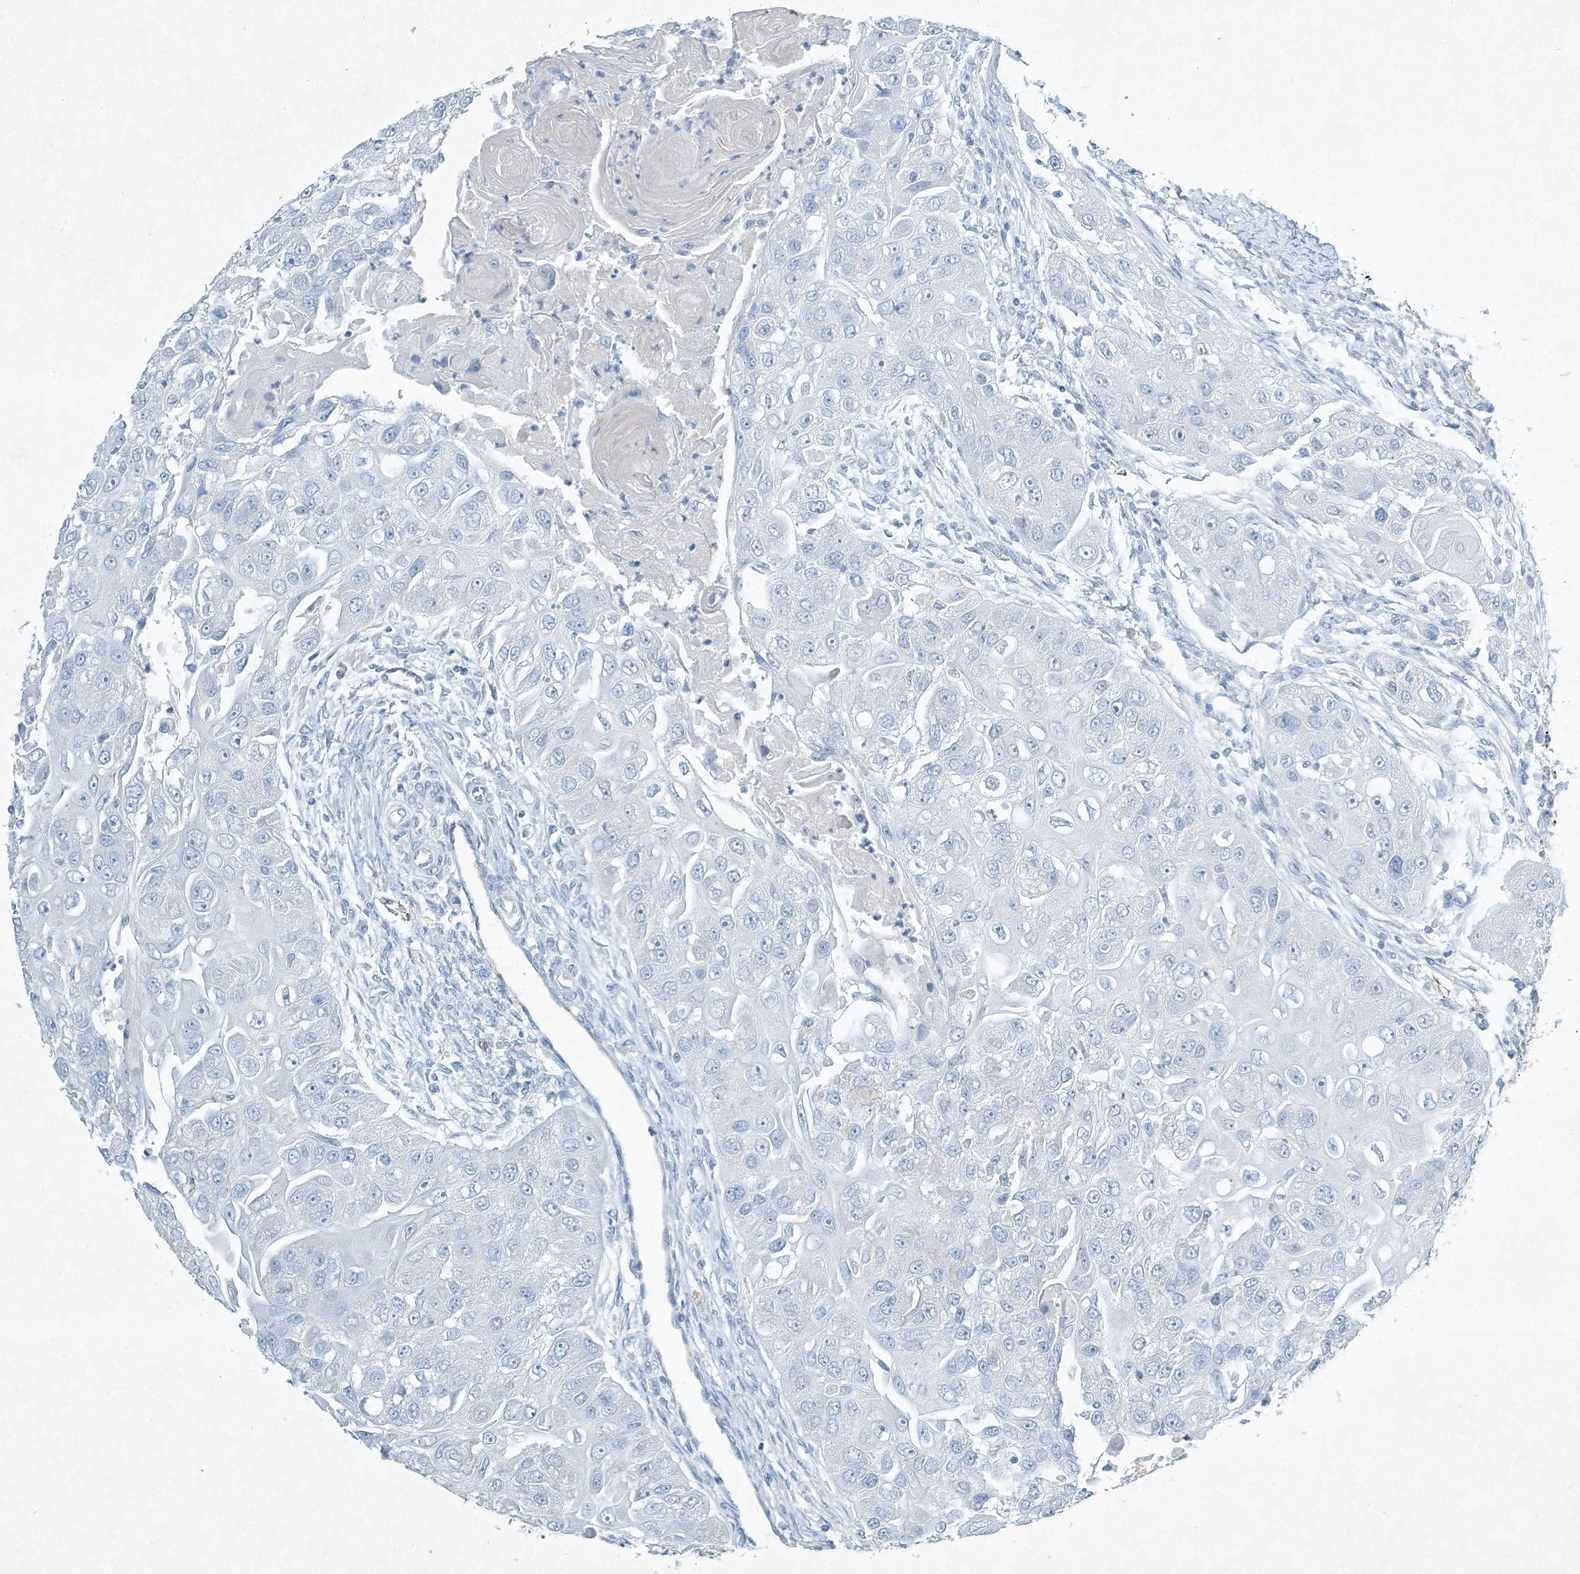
{"staining": {"intensity": "negative", "quantity": "none", "location": "none"}, "tissue": "head and neck cancer", "cell_type": "Tumor cells", "image_type": "cancer", "snomed": [{"axis": "morphology", "description": "Normal tissue, NOS"}, {"axis": "morphology", "description": "Squamous cell carcinoma, NOS"}, {"axis": "topography", "description": "Skeletal muscle"}, {"axis": "topography", "description": "Head-Neck"}], "caption": "This is an immunohistochemistry micrograph of head and neck cancer (squamous cell carcinoma). There is no expression in tumor cells.", "gene": "PGM5", "patient": {"sex": "male", "age": 51}}